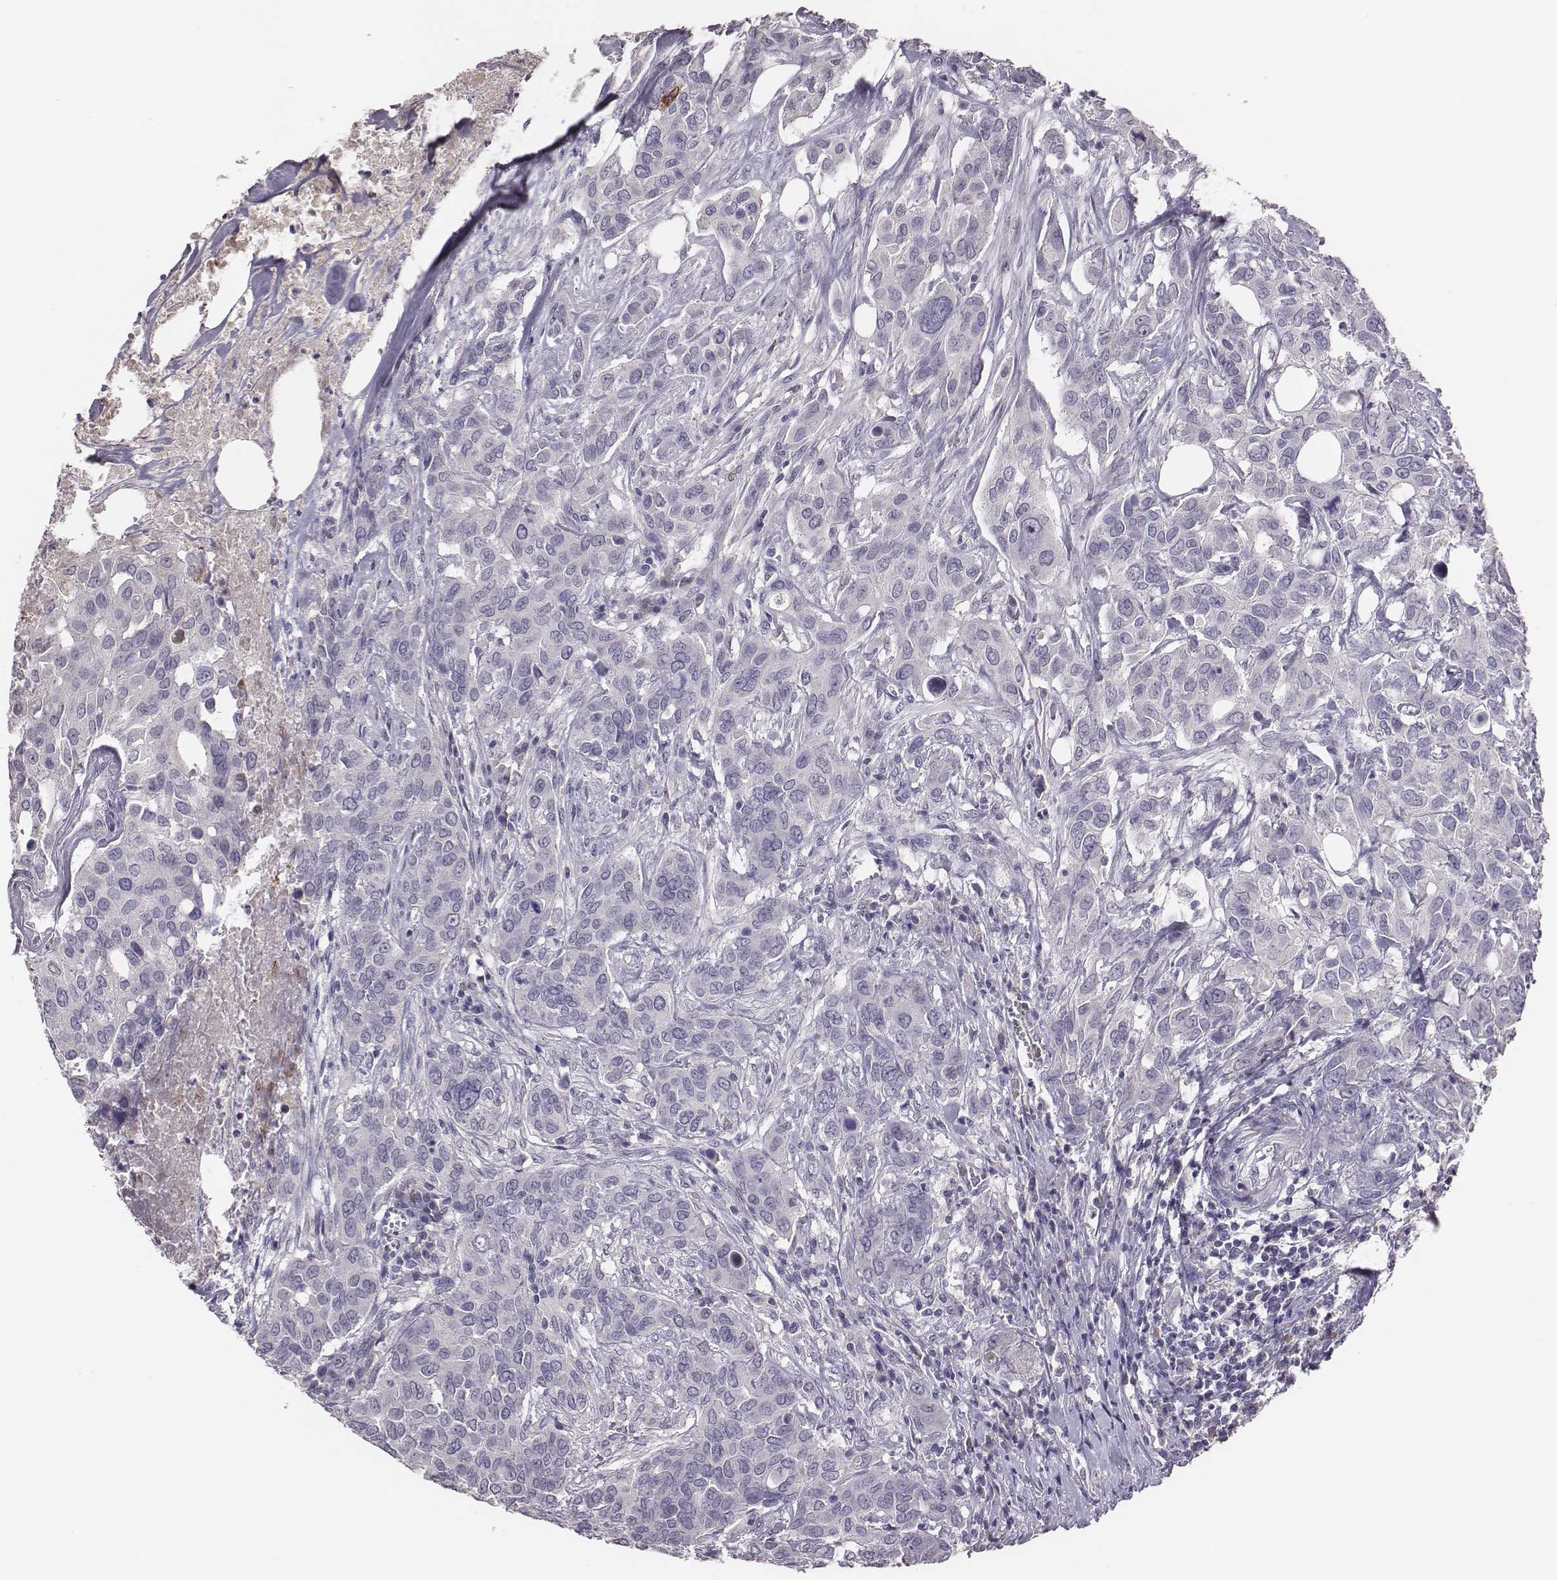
{"staining": {"intensity": "negative", "quantity": "none", "location": "none"}, "tissue": "urothelial cancer", "cell_type": "Tumor cells", "image_type": "cancer", "snomed": [{"axis": "morphology", "description": "Urothelial carcinoma, NOS"}, {"axis": "morphology", "description": "Urothelial carcinoma, High grade"}, {"axis": "topography", "description": "Urinary bladder"}], "caption": "Human urothelial cancer stained for a protein using immunohistochemistry (IHC) exhibits no expression in tumor cells.", "gene": "EN1", "patient": {"sex": "male", "age": 63}}